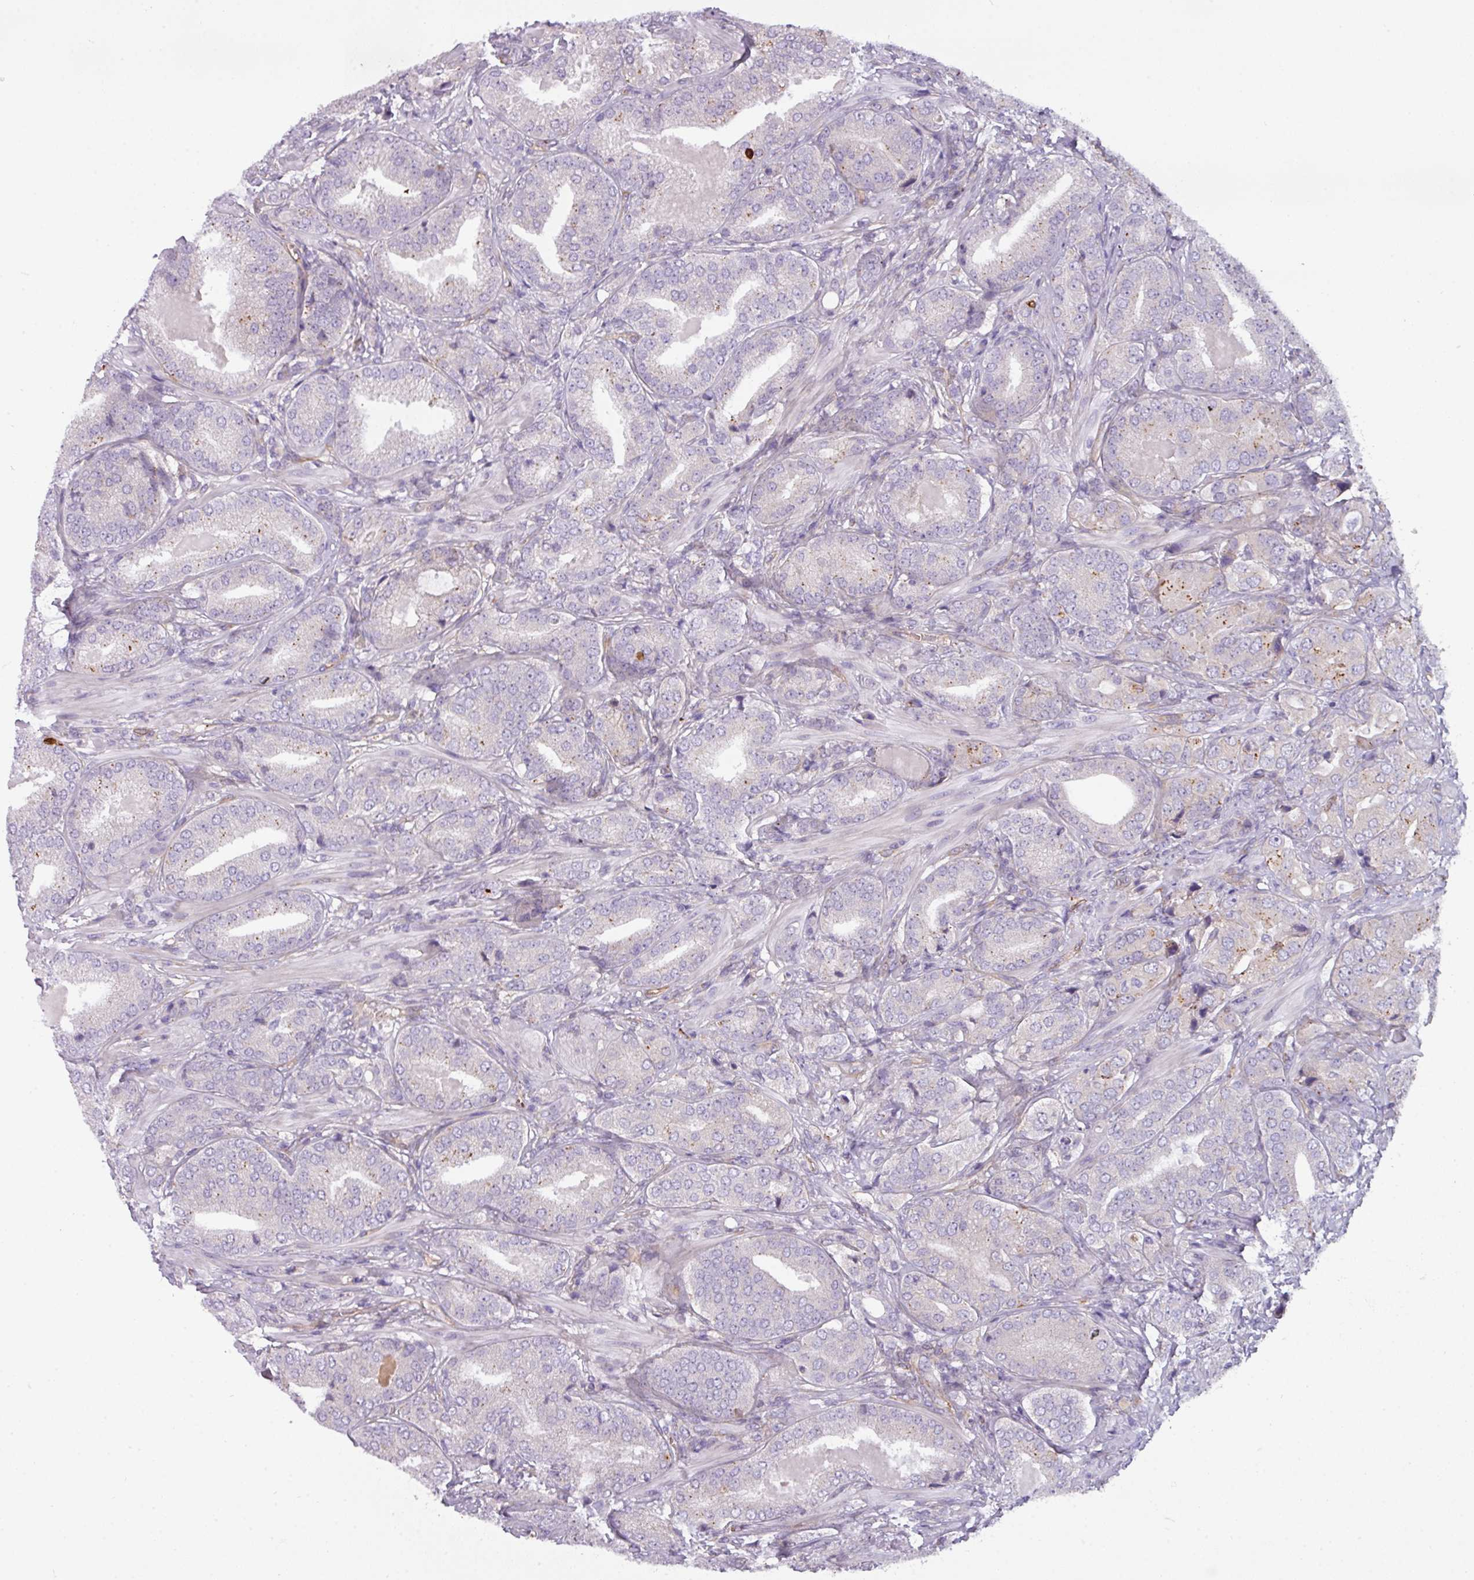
{"staining": {"intensity": "negative", "quantity": "none", "location": "none"}, "tissue": "prostate cancer", "cell_type": "Tumor cells", "image_type": "cancer", "snomed": [{"axis": "morphology", "description": "Adenocarcinoma, High grade"}, {"axis": "topography", "description": "Prostate"}], "caption": "IHC histopathology image of human prostate cancer (adenocarcinoma (high-grade)) stained for a protein (brown), which displays no positivity in tumor cells.", "gene": "BUD23", "patient": {"sex": "male", "age": 63}}